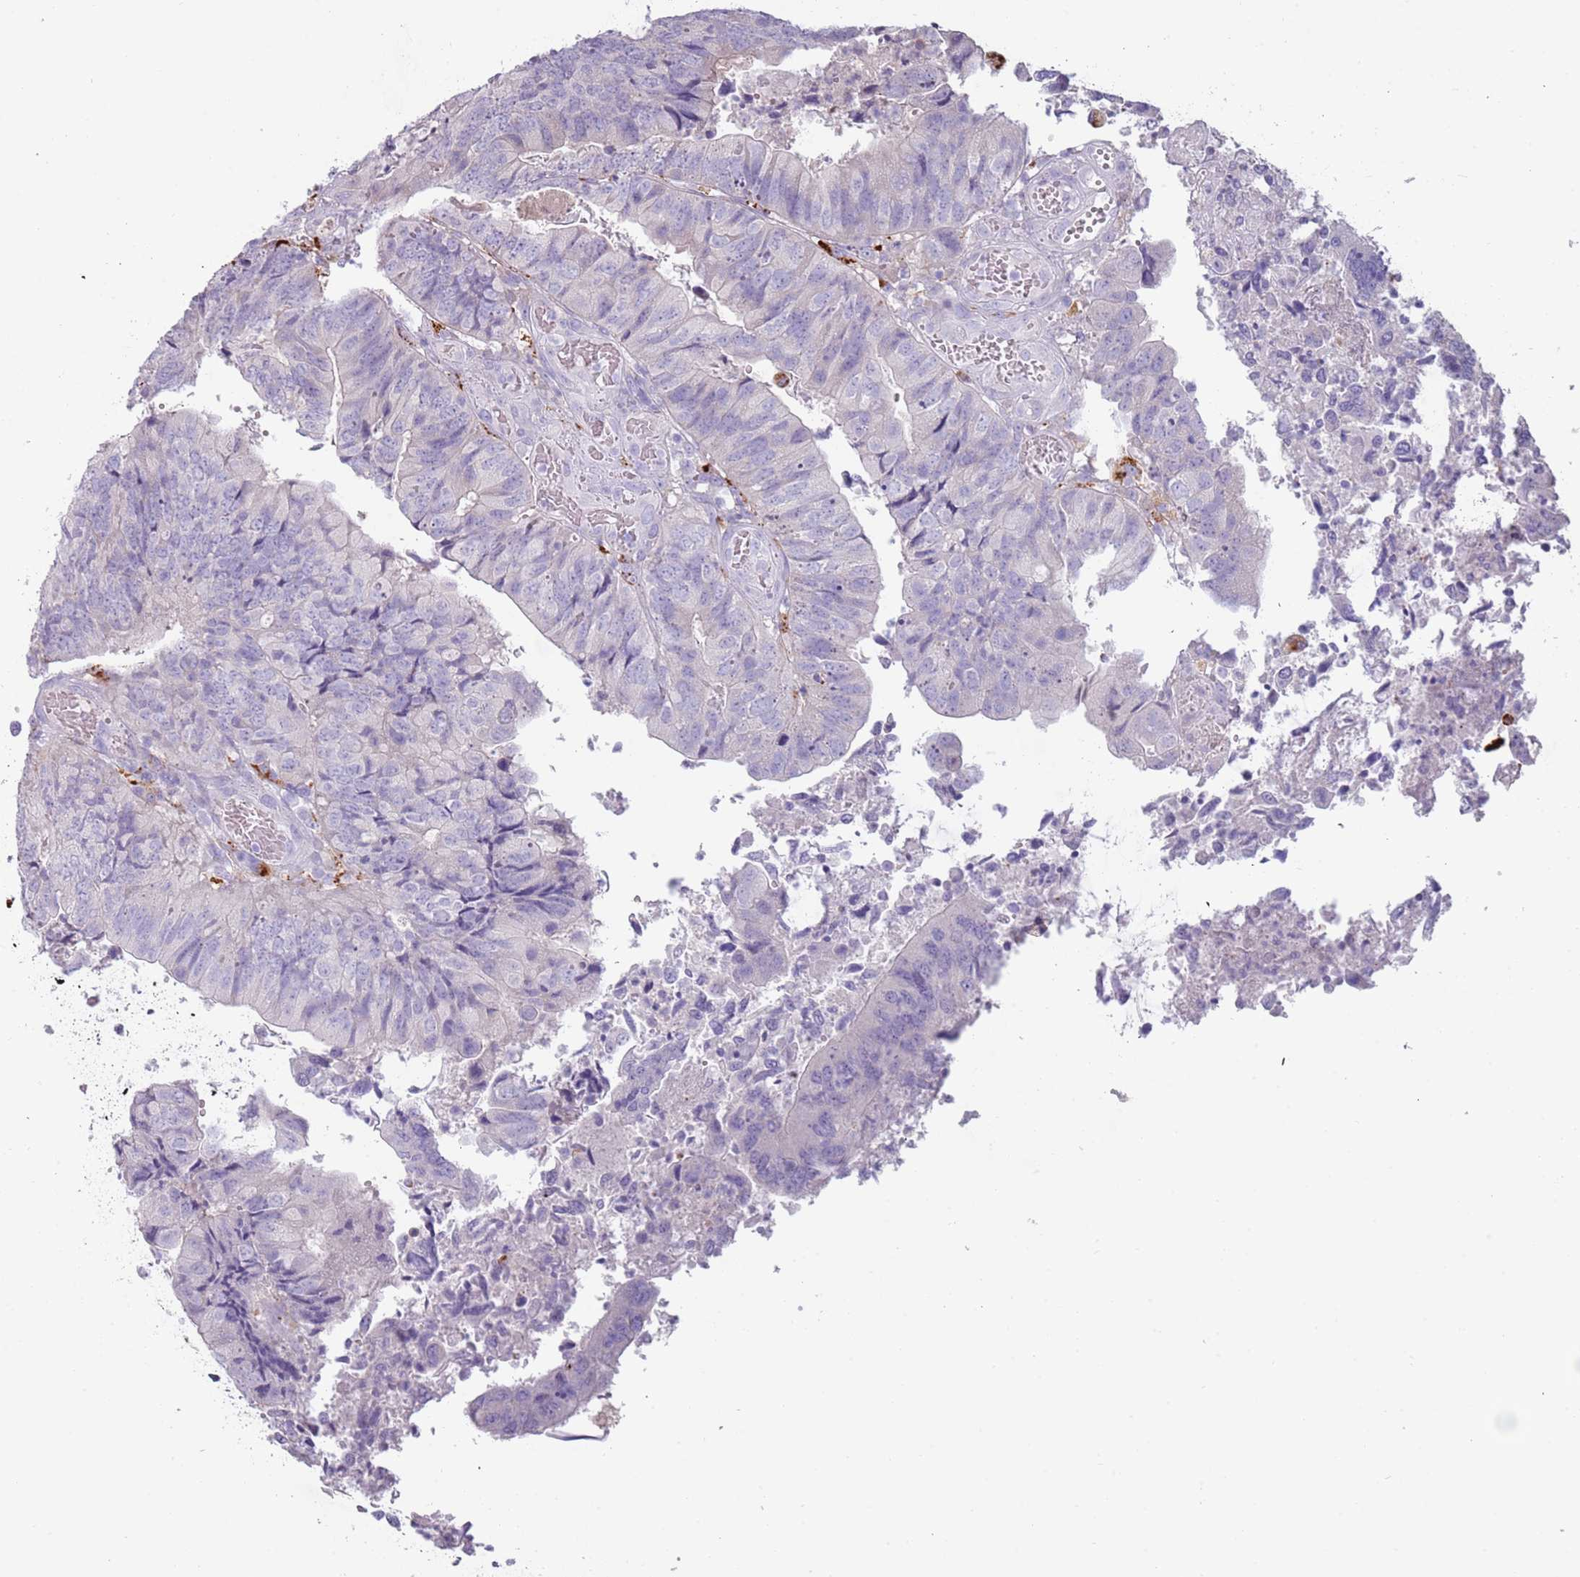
{"staining": {"intensity": "negative", "quantity": "none", "location": "none"}, "tissue": "colorectal cancer", "cell_type": "Tumor cells", "image_type": "cancer", "snomed": [{"axis": "morphology", "description": "Adenocarcinoma, NOS"}, {"axis": "topography", "description": "Colon"}], "caption": "The IHC histopathology image has no significant expression in tumor cells of adenocarcinoma (colorectal) tissue.", "gene": "NWD2", "patient": {"sex": "female", "age": 67}}